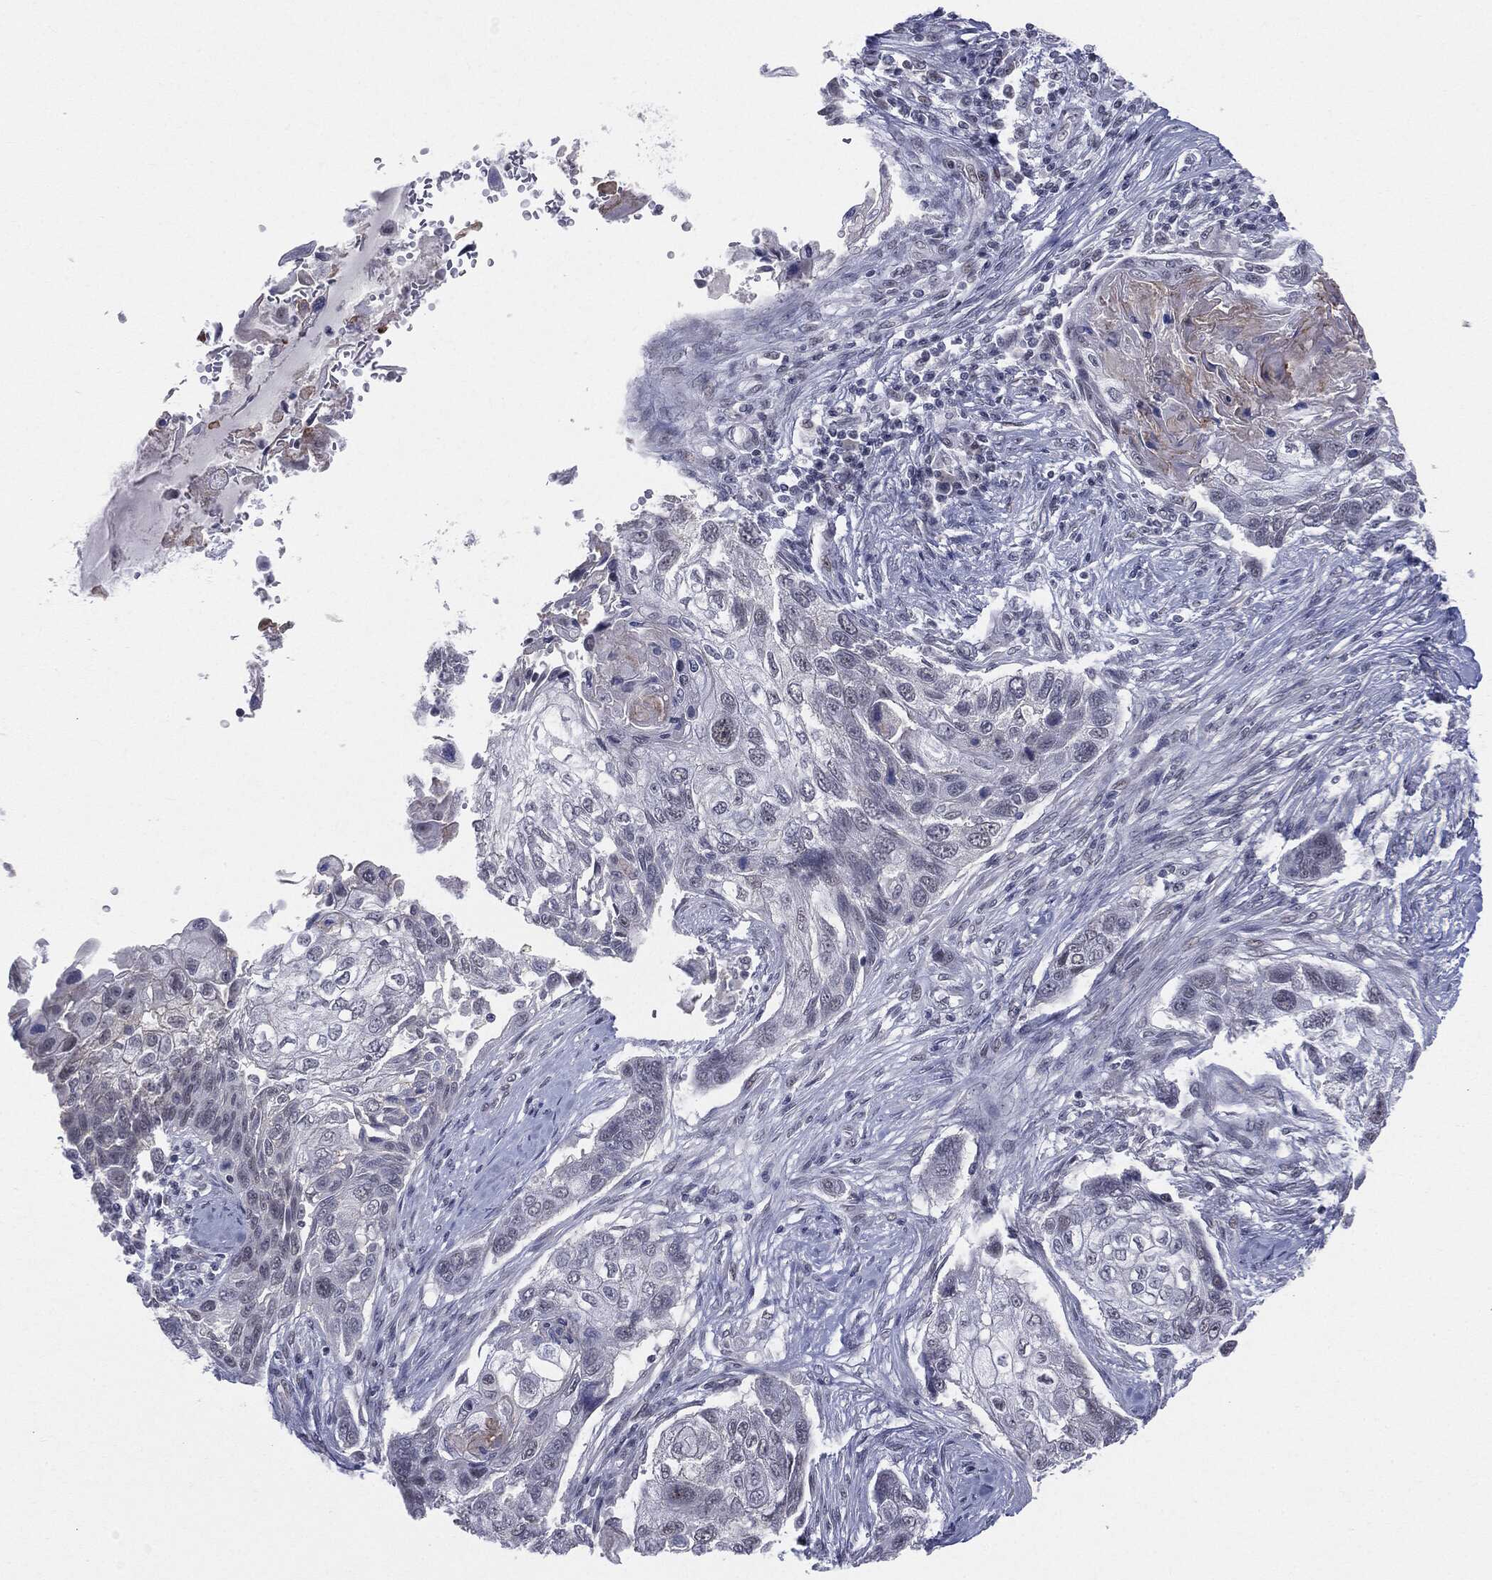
{"staining": {"intensity": "negative", "quantity": "none", "location": "none"}, "tissue": "lung cancer", "cell_type": "Tumor cells", "image_type": "cancer", "snomed": [{"axis": "morphology", "description": "Normal tissue, NOS"}, {"axis": "morphology", "description": "Squamous cell carcinoma, NOS"}, {"axis": "topography", "description": "Bronchus"}, {"axis": "topography", "description": "Lung"}], "caption": "Lung cancer was stained to show a protein in brown. There is no significant staining in tumor cells. (Immunohistochemistry (ihc), brightfield microscopy, high magnification).", "gene": "SLC5A5", "patient": {"sex": "male", "age": 69}}